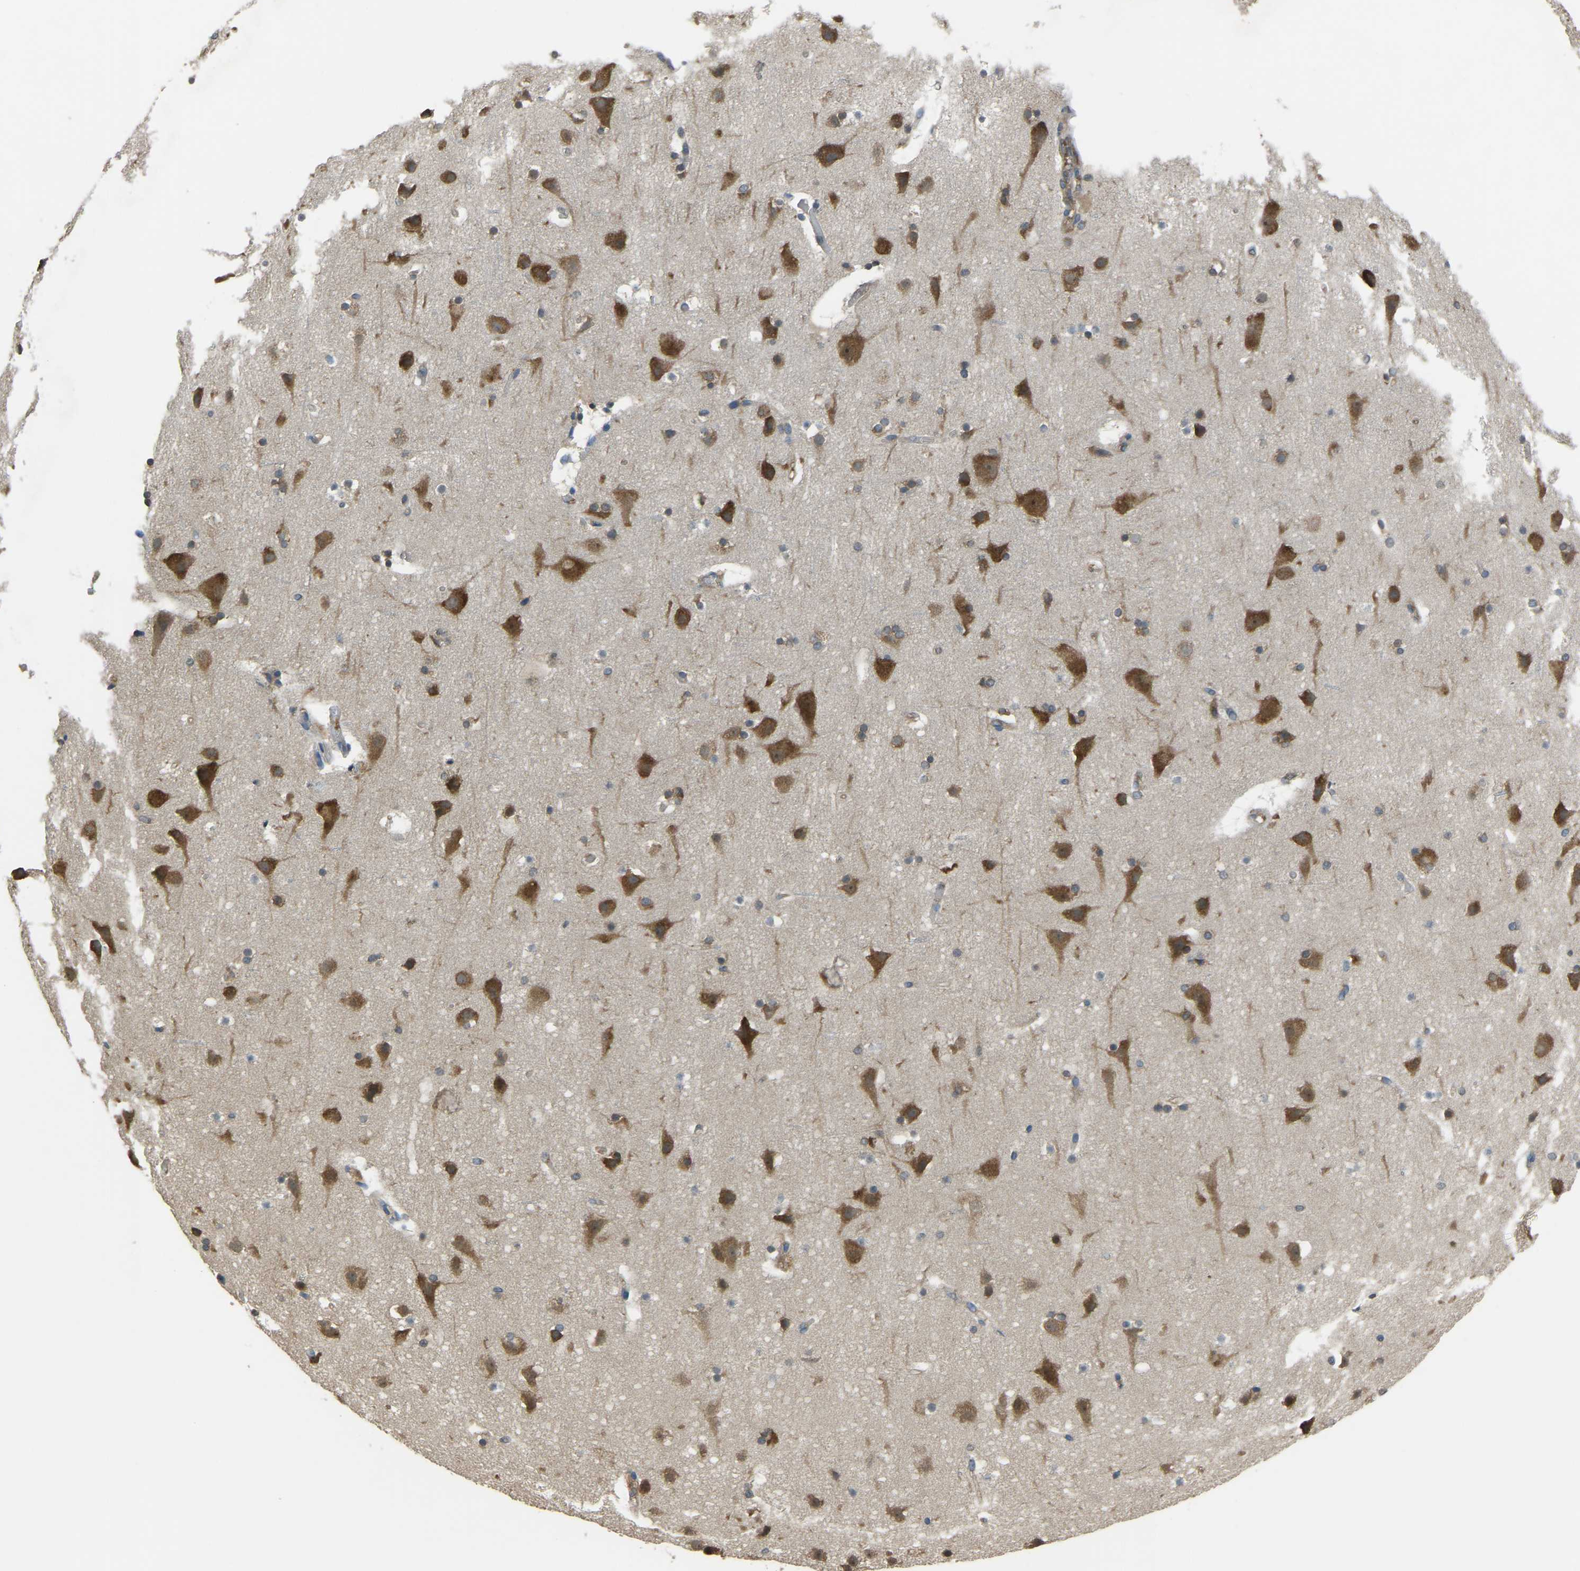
{"staining": {"intensity": "weak", "quantity": "25%-75%", "location": "cytoplasmic/membranous"}, "tissue": "cerebral cortex", "cell_type": "Endothelial cells", "image_type": "normal", "snomed": [{"axis": "morphology", "description": "Normal tissue, NOS"}, {"axis": "topography", "description": "Cerebral cortex"}], "caption": "Unremarkable cerebral cortex was stained to show a protein in brown. There is low levels of weak cytoplasmic/membranous staining in about 25%-75% of endothelial cells. The protein is shown in brown color, while the nuclei are stained blue.", "gene": "AIMP1", "patient": {"sex": "male", "age": 45}}